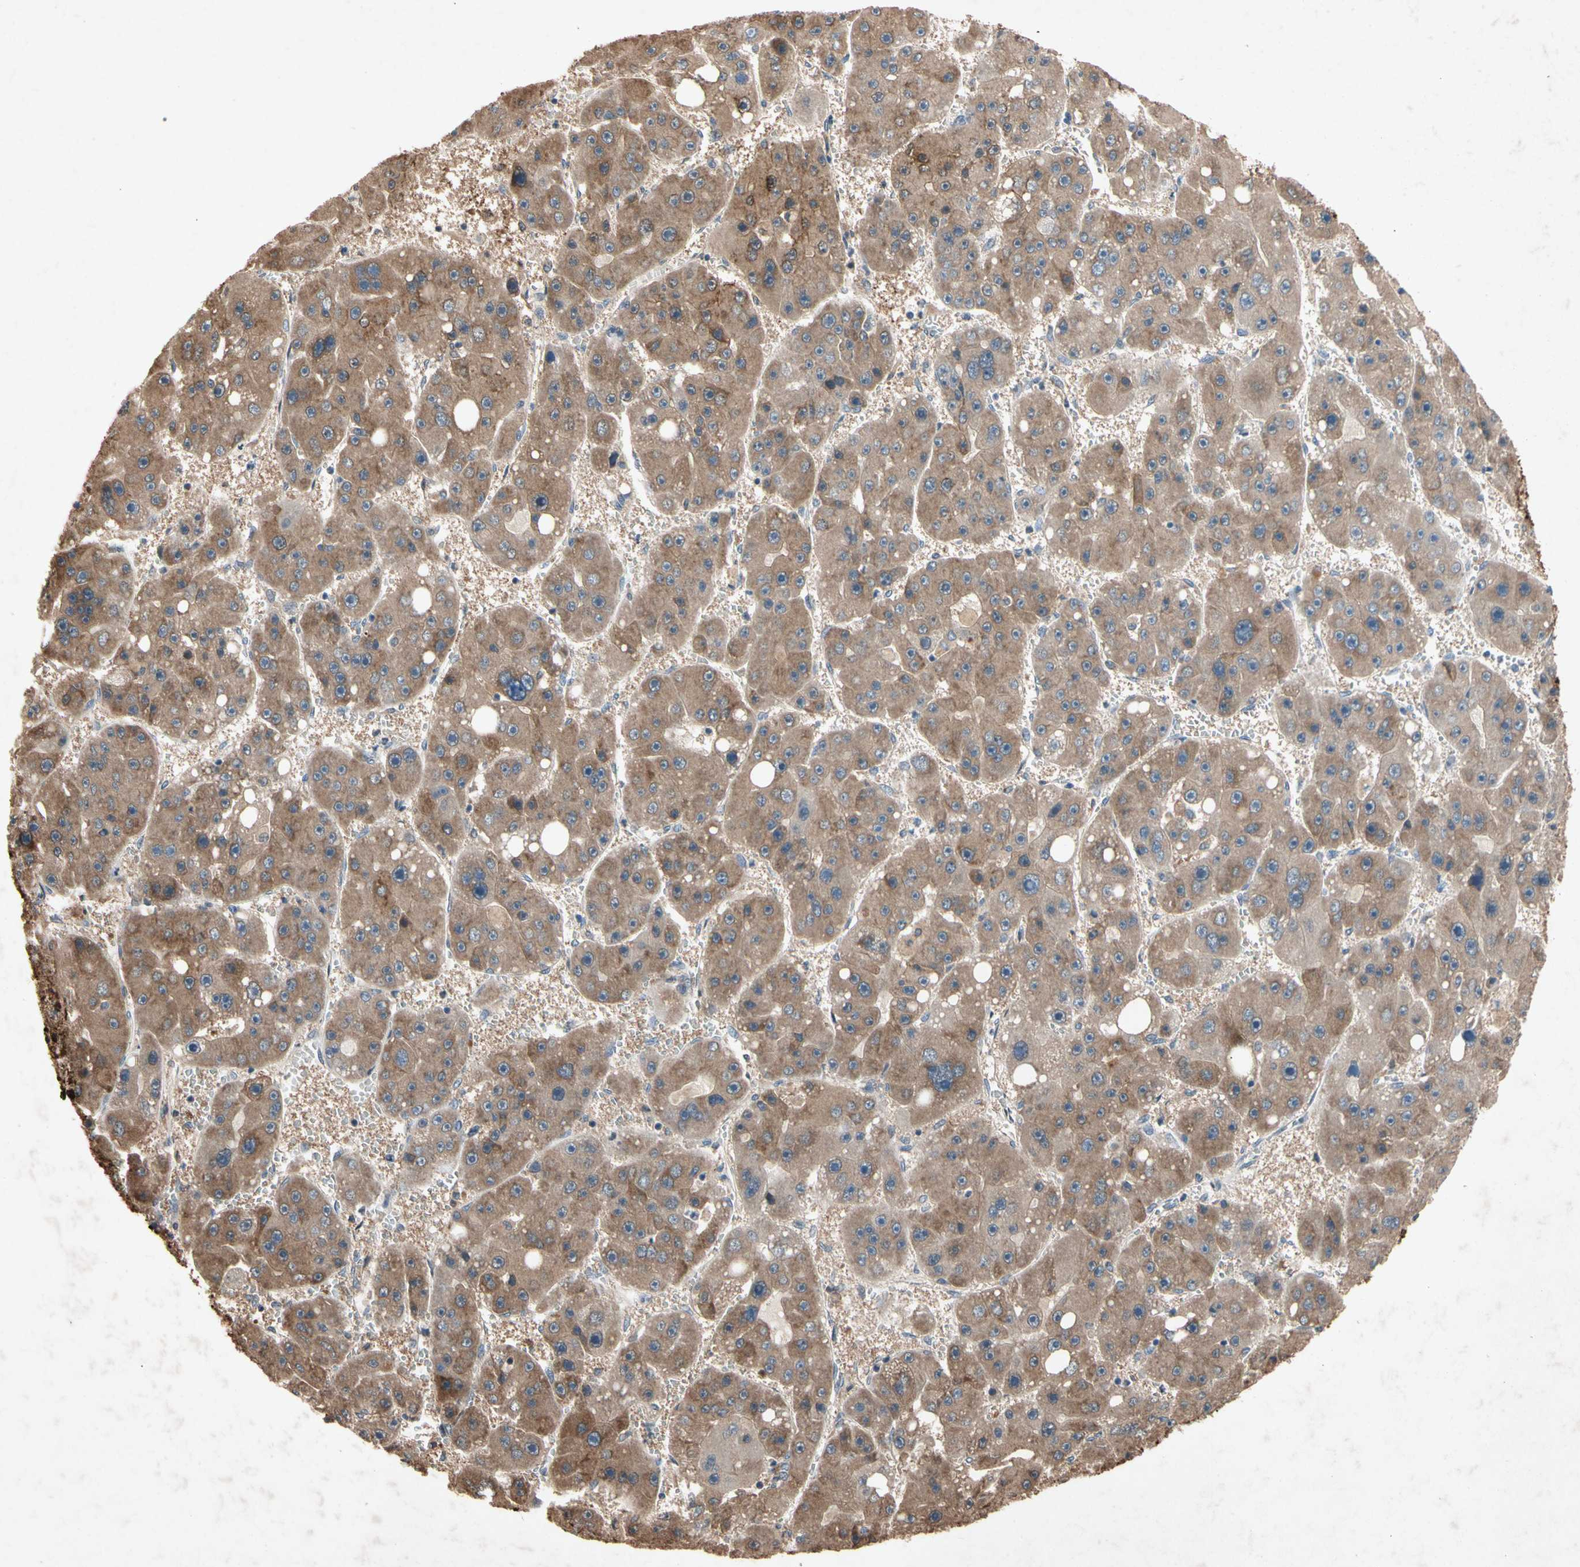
{"staining": {"intensity": "moderate", "quantity": ">75%", "location": "cytoplasmic/membranous"}, "tissue": "liver cancer", "cell_type": "Tumor cells", "image_type": "cancer", "snomed": [{"axis": "morphology", "description": "Carcinoma, Hepatocellular, NOS"}, {"axis": "topography", "description": "Liver"}], "caption": "Liver hepatocellular carcinoma stained with a brown dye exhibits moderate cytoplasmic/membranous positive expression in approximately >75% of tumor cells.", "gene": "PRDX4", "patient": {"sex": "female", "age": 61}}